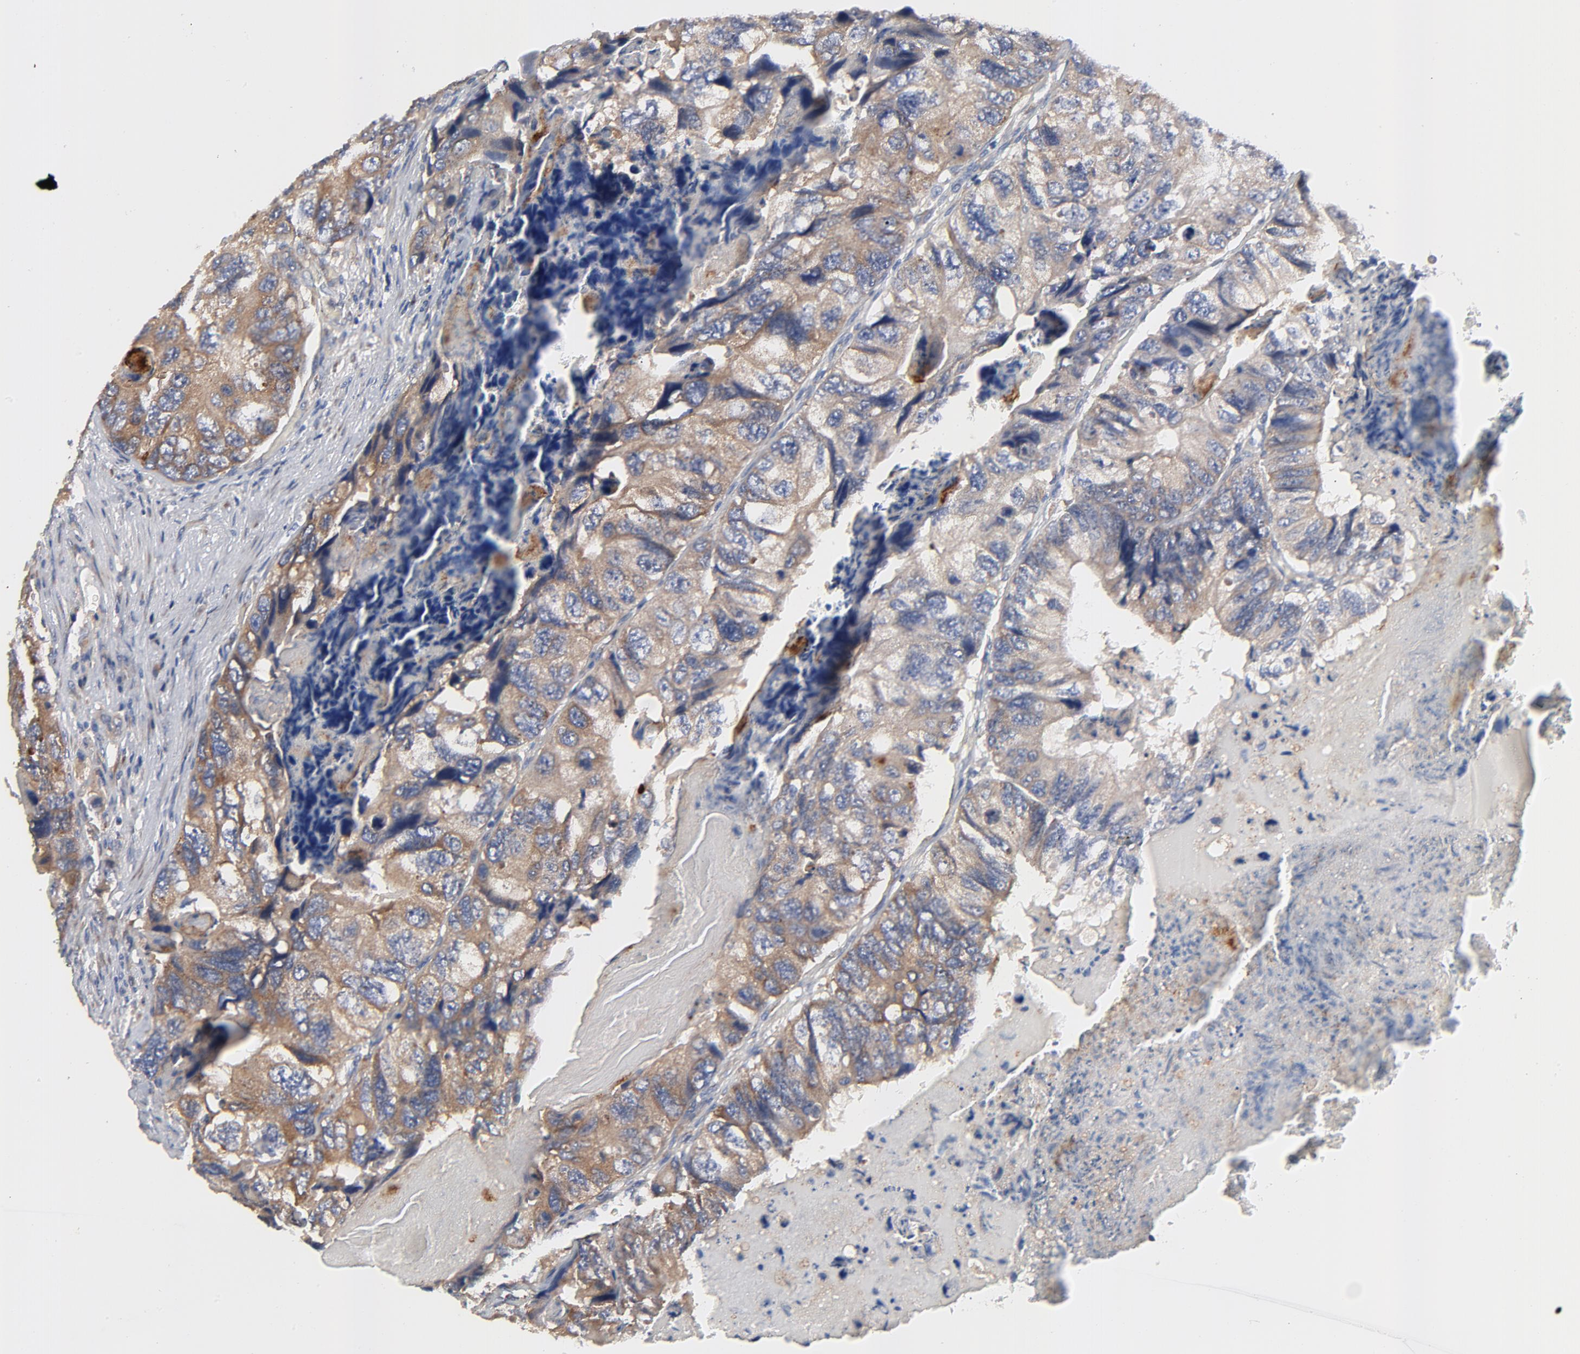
{"staining": {"intensity": "moderate", "quantity": ">75%", "location": "cytoplasmic/membranous"}, "tissue": "colorectal cancer", "cell_type": "Tumor cells", "image_type": "cancer", "snomed": [{"axis": "morphology", "description": "Adenocarcinoma, NOS"}, {"axis": "topography", "description": "Rectum"}], "caption": "This micrograph demonstrates colorectal cancer stained with immunohistochemistry to label a protein in brown. The cytoplasmic/membranous of tumor cells show moderate positivity for the protein. Nuclei are counter-stained blue.", "gene": "VAV2", "patient": {"sex": "female", "age": 82}}